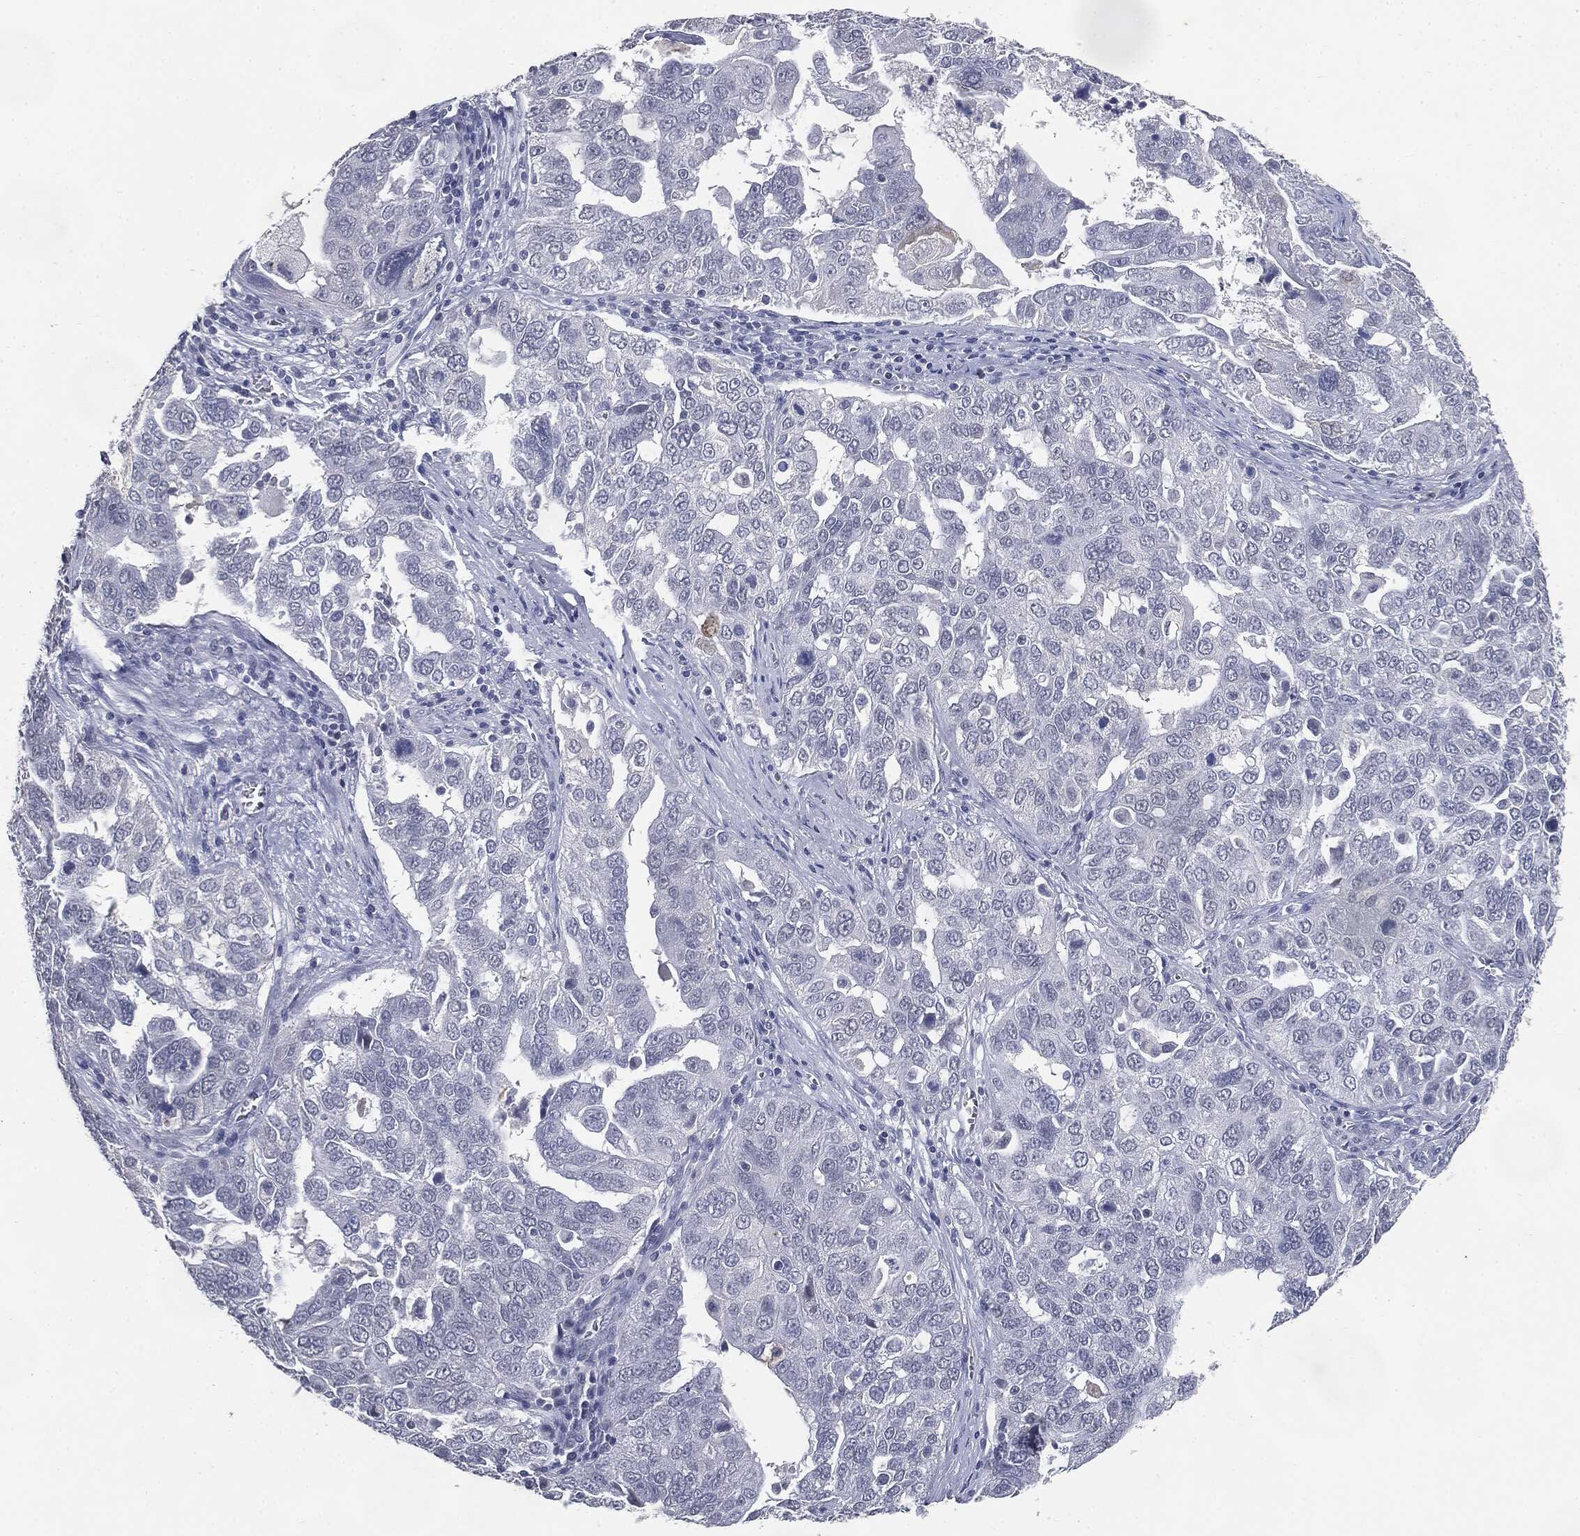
{"staining": {"intensity": "negative", "quantity": "none", "location": "none"}, "tissue": "ovarian cancer", "cell_type": "Tumor cells", "image_type": "cancer", "snomed": [{"axis": "morphology", "description": "Carcinoma, endometroid"}, {"axis": "topography", "description": "Soft tissue"}, {"axis": "topography", "description": "Ovary"}], "caption": "High magnification brightfield microscopy of endometroid carcinoma (ovarian) stained with DAB (brown) and counterstained with hematoxylin (blue): tumor cells show no significant positivity.", "gene": "SLC2A2", "patient": {"sex": "female", "age": 52}}